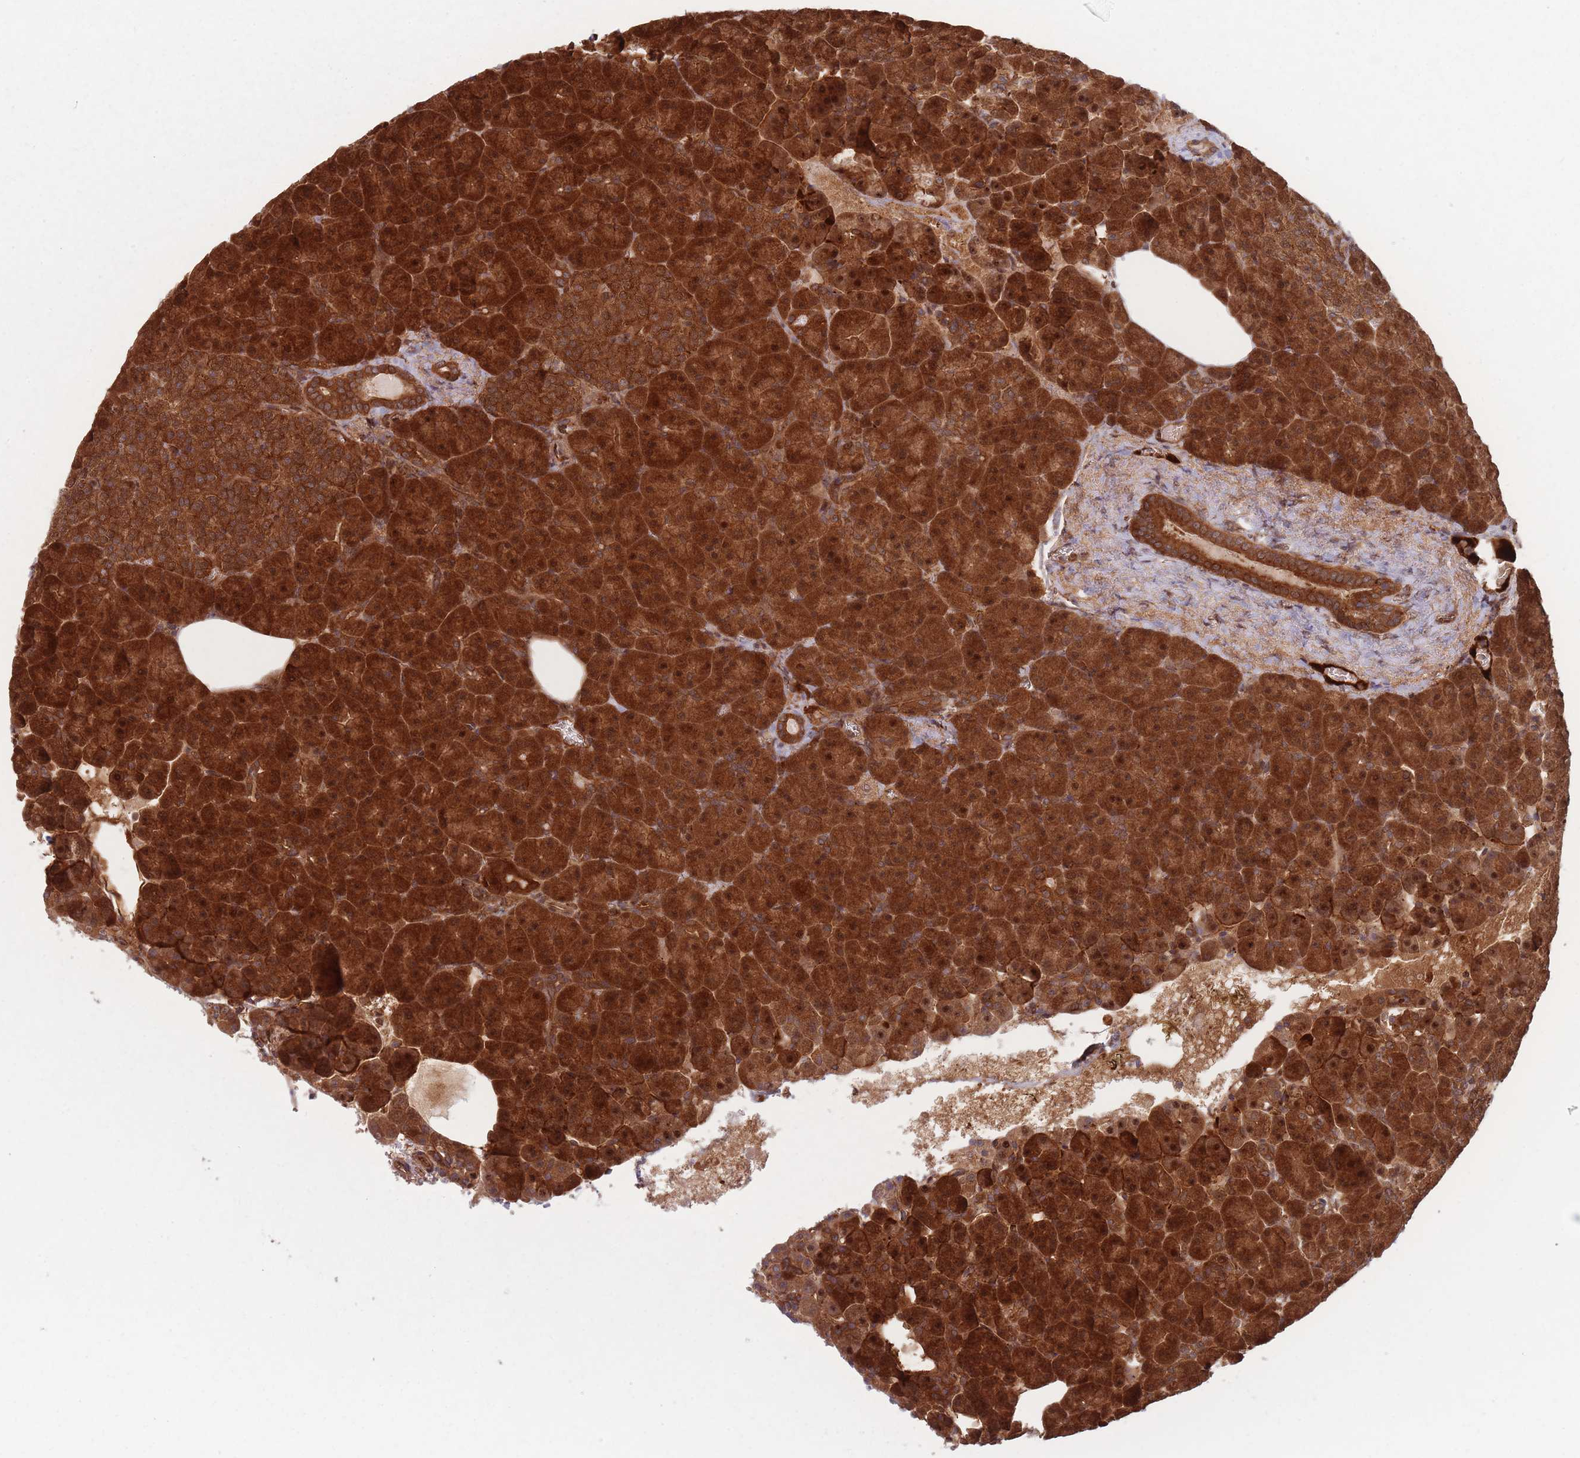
{"staining": {"intensity": "strong", "quantity": ">75%", "location": "cytoplasmic/membranous,nuclear"}, "tissue": "pancreas", "cell_type": "Exocrine glandular cells", "image_type": "normal", "snomed": [{"axis": "morphology", "description": "Normal tissue, NOS"}, {"axis": "topography", "description": "Pancreas"}], "caption": "IHC of normal human pancreas shows high levels of strong cytoplasmic/membranous,nuclear positivity in approximately >75% of exocrine glandular cells. The protein is stained brown, and the nuclei are stained in blue (DAB (3,3'-diaminobenzidine) IHC with brightfield microscopy, high magnification).", "gene": "PODXL2", "patient": {"sex": "female", "age": 74}}